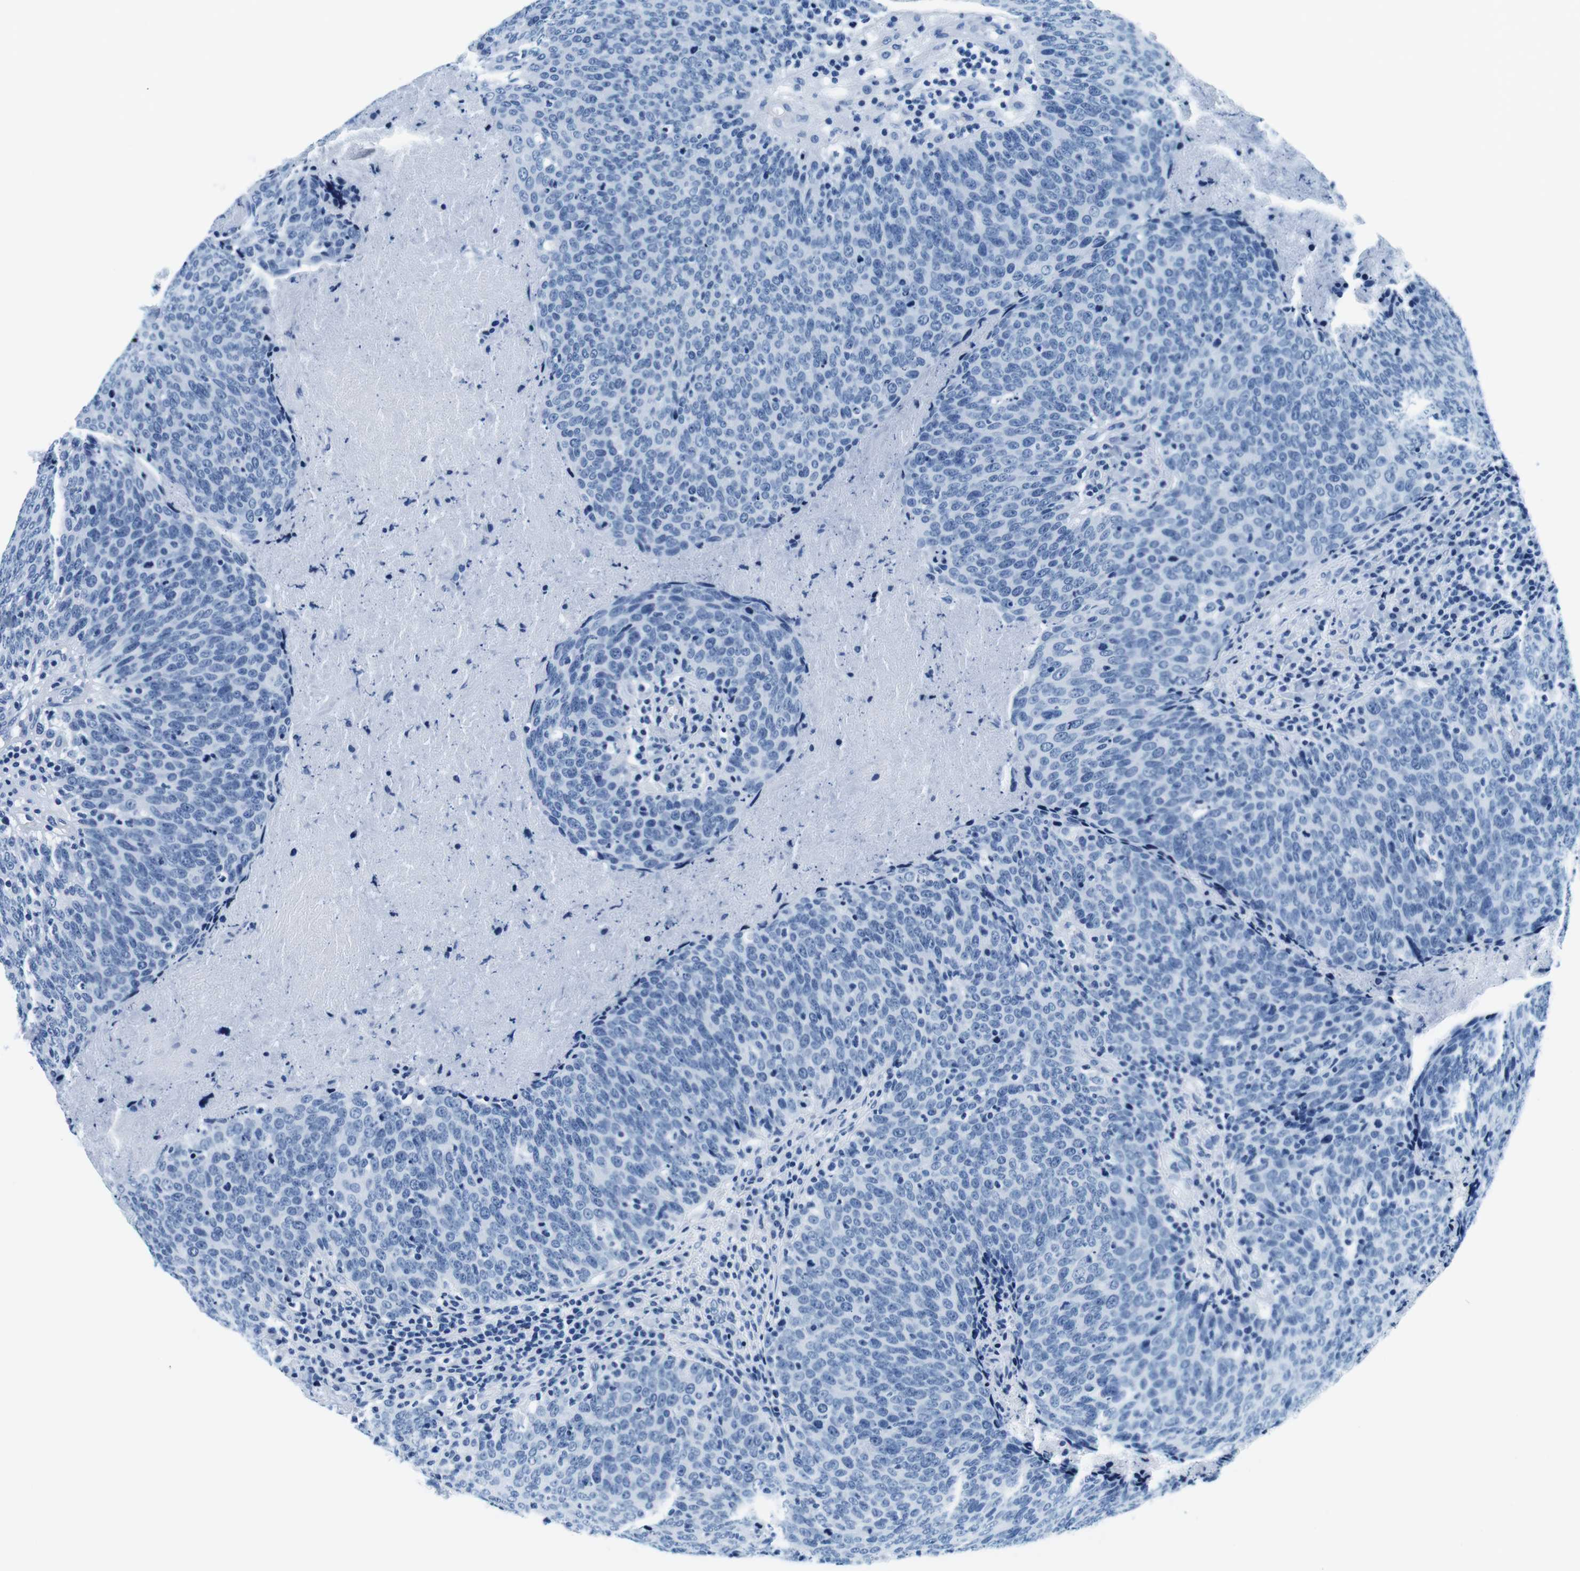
{"staining": {"intensity": "negative", "quantity": "none", "location": "none"}, "tissue": "head and neck cancer", "cell_type": "Tumor cells", "image_type": "cancer", "snomed": [{"axis": "morphology", "description": "Squamous cell carcinoma, NOS"}, {"axis": "morphology", "description": "Squamous cell carcinoma, metastatic, NOS"}, {"axis": "topography", "description": "Lymph node"}, {"axis": "topography", "description": "Head-Neck"}], "caption": "Human head and neck cancer (metastatic squamous cell carcinoma) stained for a protein using immunohistochemistry (IHC) reveals no positivity in tumor cells.", "gene": "ELANE", "patient": {"sex": "male", "age": 62}}